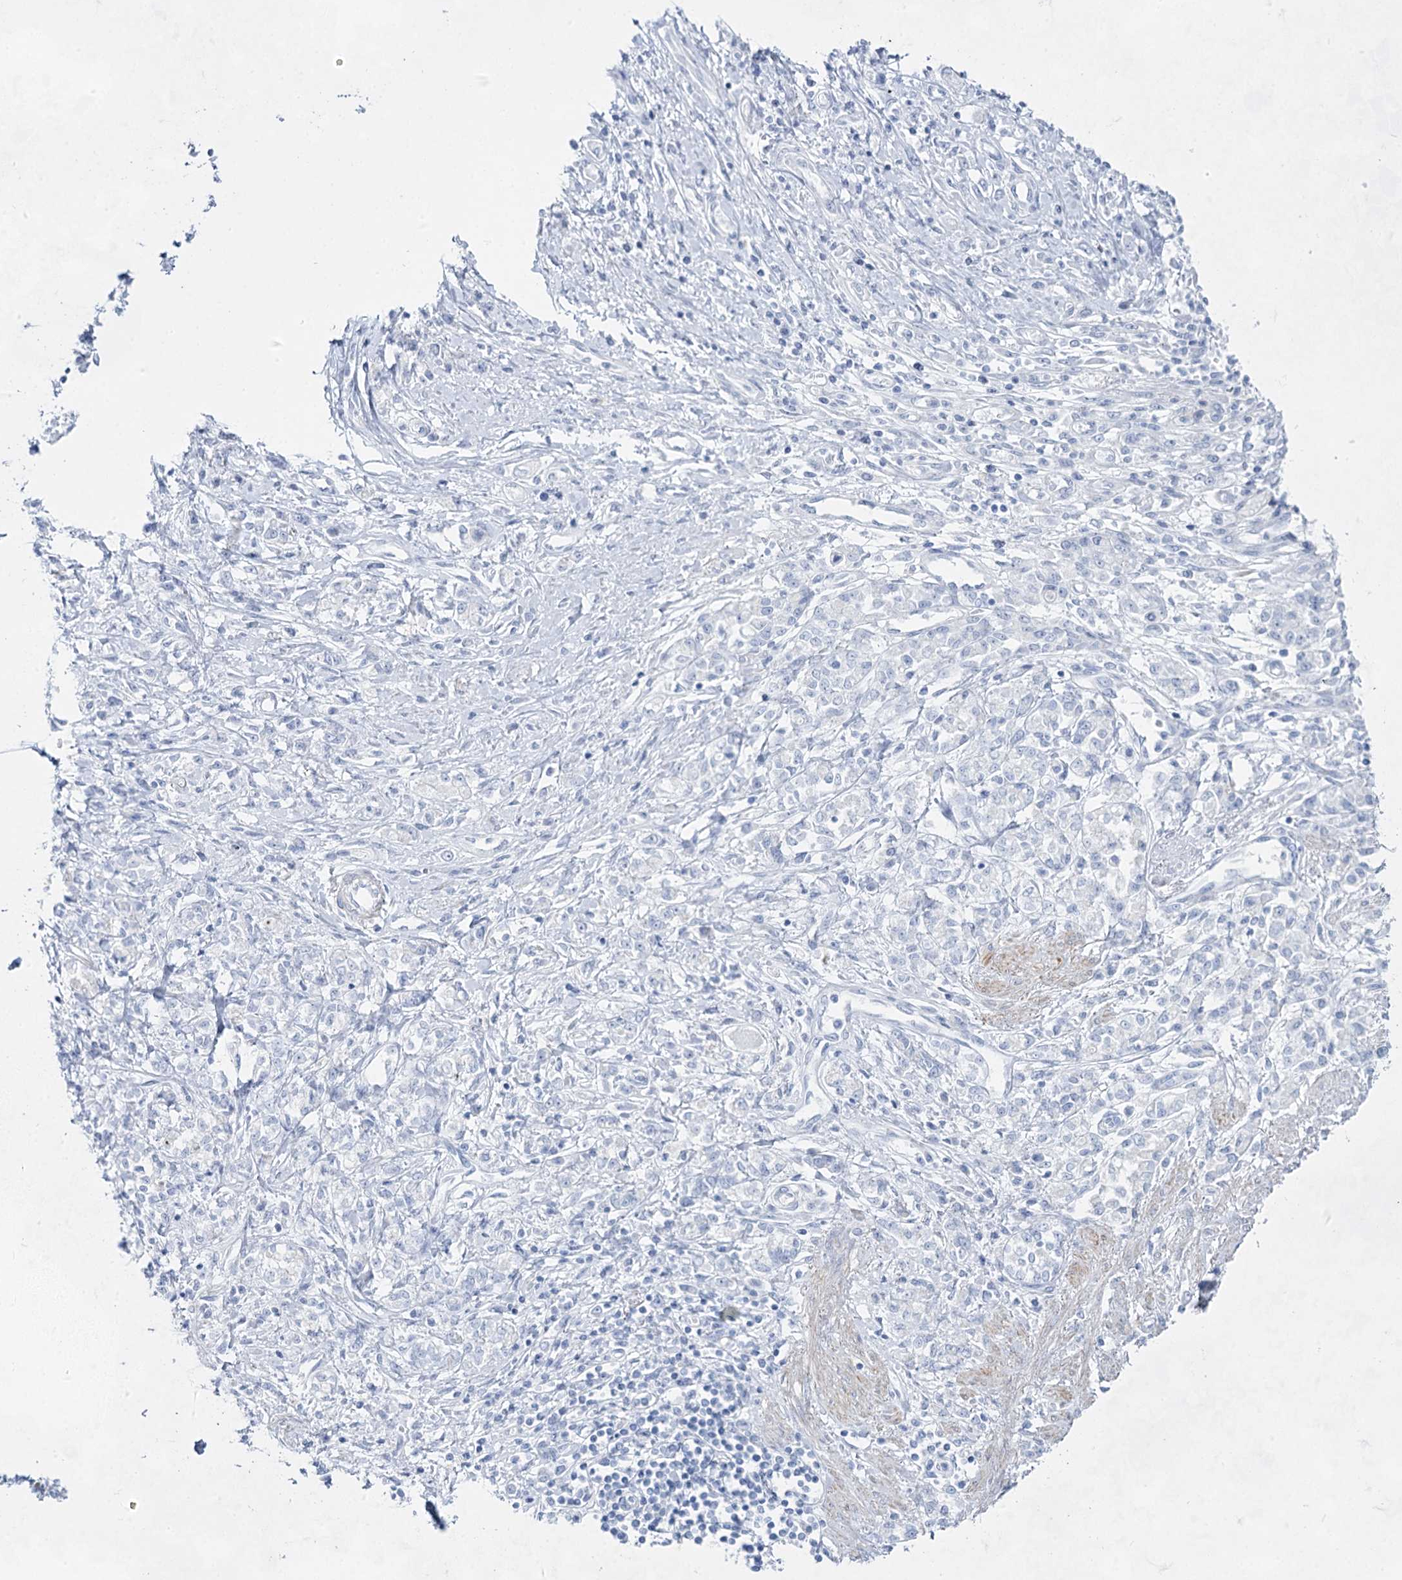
{"staining": {"intensity": "negative", "quantity": "none", "location": "none"}, "tissue": "stomach cancer", "cell_type": "Tumor cells", "image_type": "cancer", "snomed": [{"axis": "morphology", "description": "Adenocarcinoma, NOS"}, {"axis": "topography", "description": "Stomach"}], "caption": "Human adenocarcinoma (stomach) stained for a protein using IHC shows no staining in tumor cells.", "gene": "ACRV1", "patient": {"sex": "female", "age": 76}}